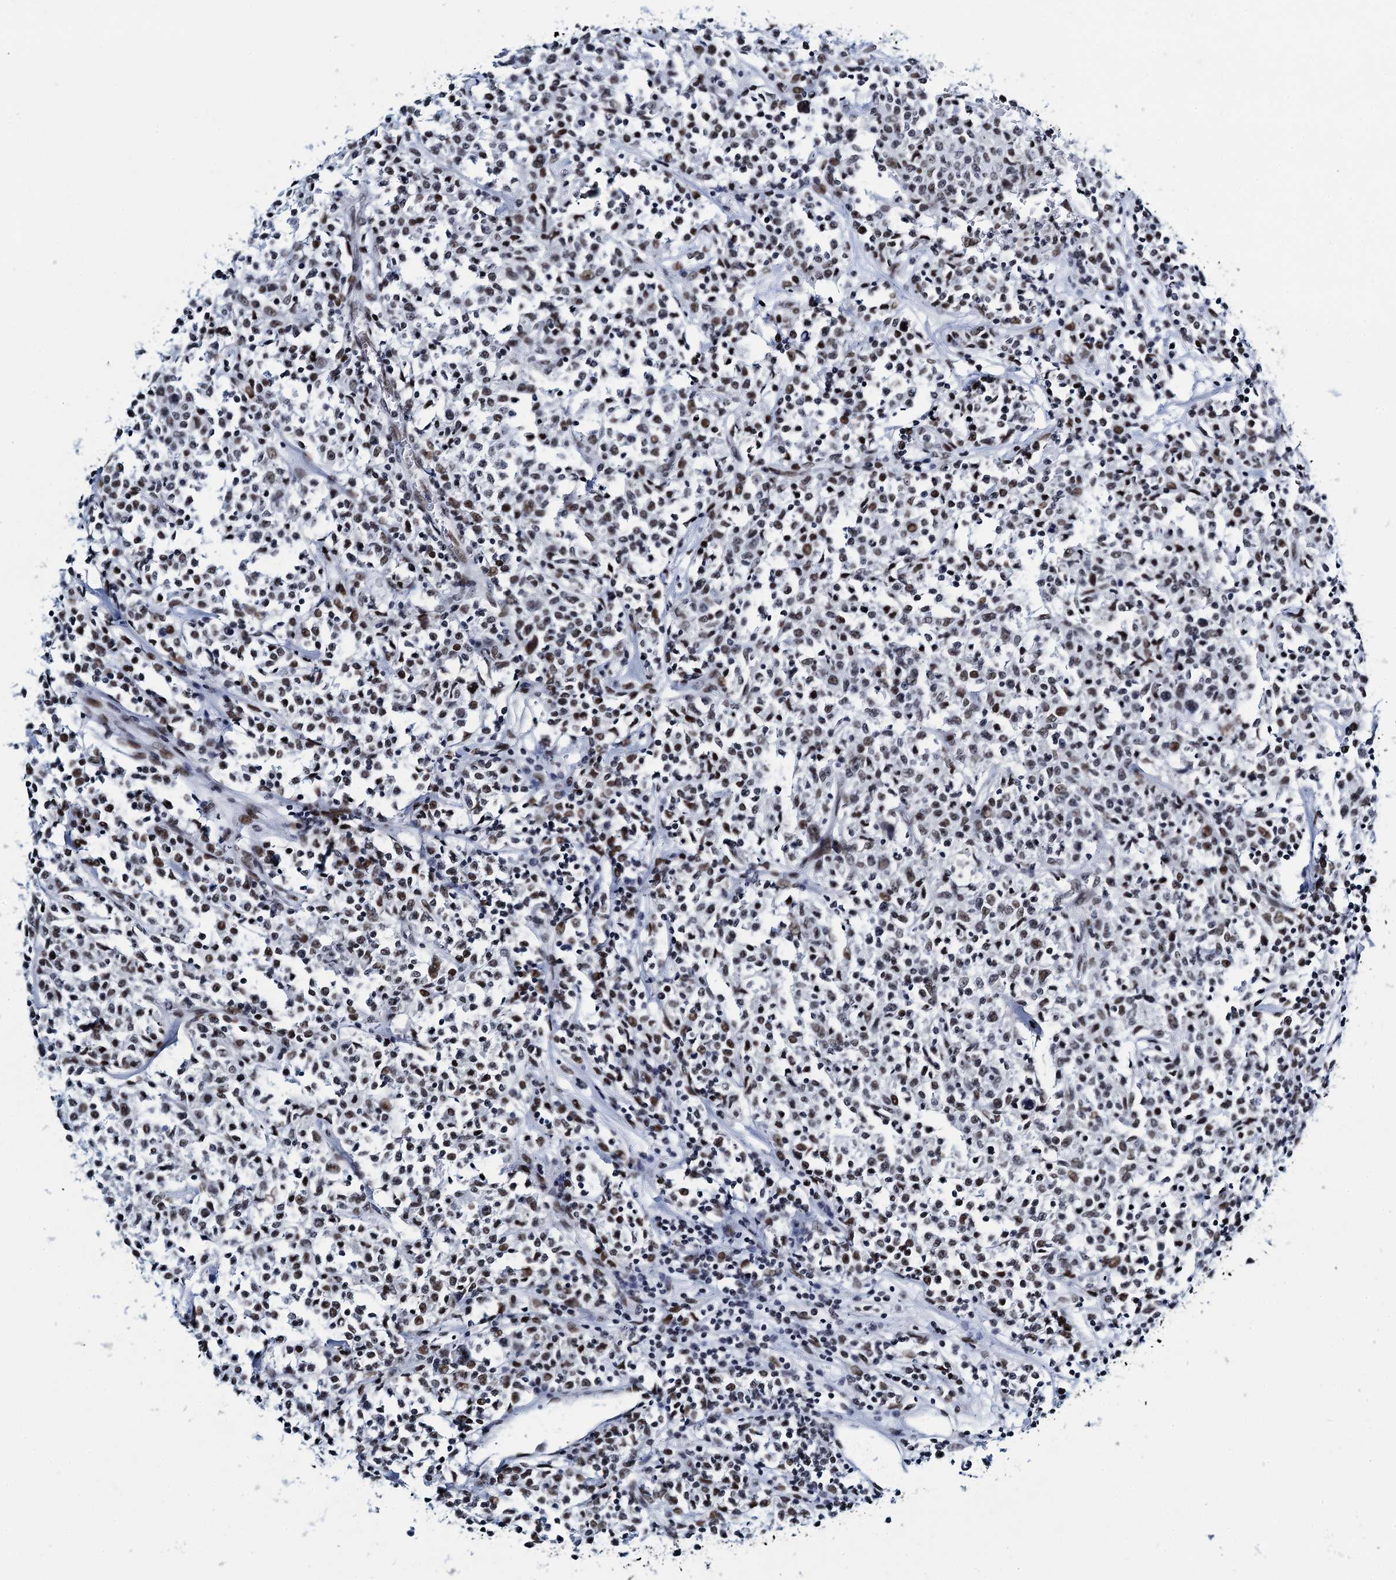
{"staining": {"intensity": "moderate", "quantity": ">75%", "location": "nuclear"}, "tissue": "lymphoma", "cell_type": "Tumor cells", "image_type": "cancer", "snomed": [{"axis": "morphology", "description": "Malignant lymphoma, non-Hodgkin's type, Low grade"}, {"axis": "topography", "description": "Small intestine"}], "caption": "Immunohistochemistry image of human low-grade malignant lymphoma, non-Hodgkin's type stained for a protein (brown), which displays medium levels of moderate nuclear expression in approximately >75% of tumor cells.", "gene": "HNRNPUL2", "patient": {"sex": "female", "age": 59}}